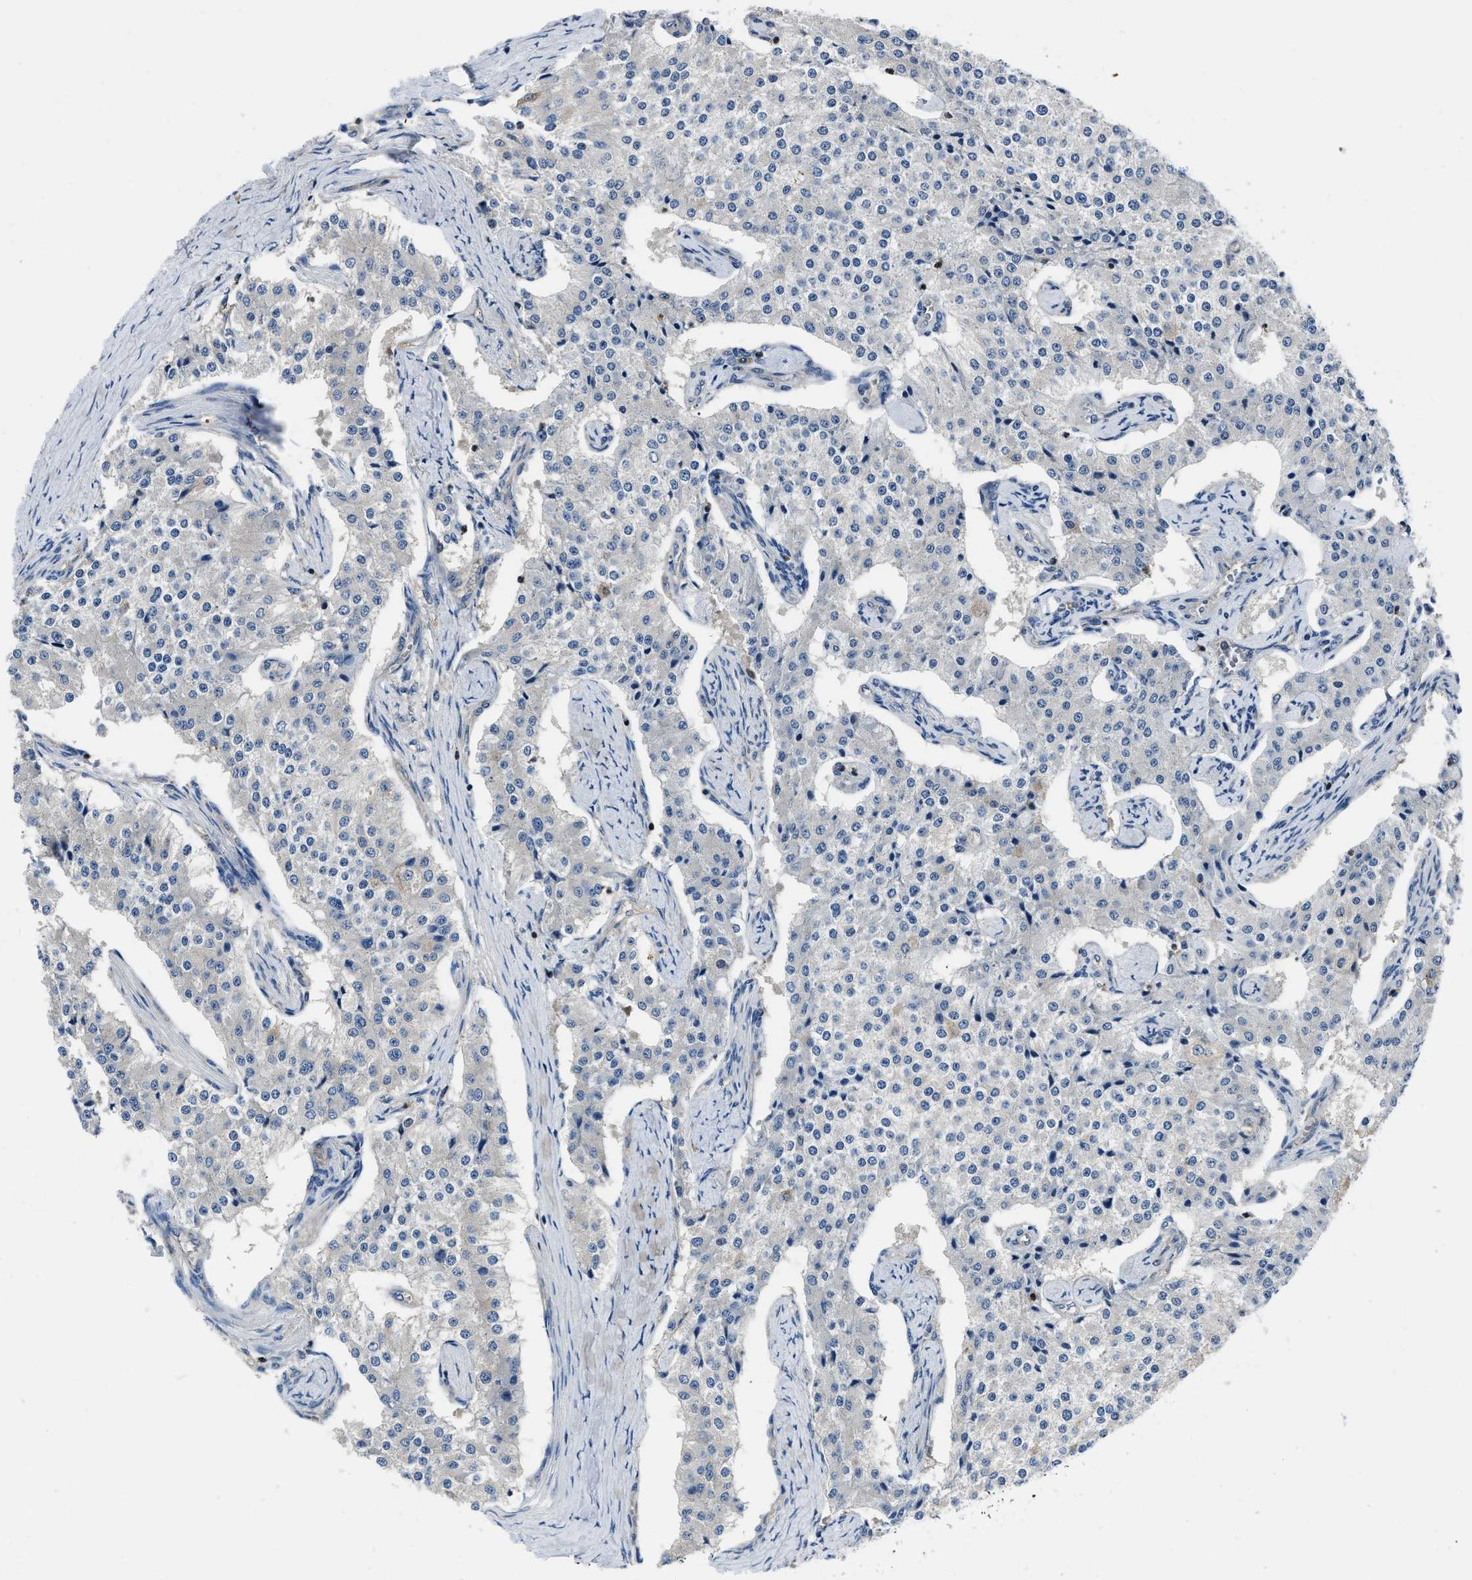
{"staining": {"intensity": "negative", "quantity": "none", "location": "none"}, "tissue": "carcinoid", "cell_type": "Tumor cells", "image_type": "cancer", "snomed": [{"axis": "morphology", "description": "Carcinoid, malignant, NOS"}, {"axis": "topography", "description": "Colon"}], "caption": "This is an immunohistochemistry photomicrograph of human carcinoid (malignant). There is no staining in tumor cells.", "gene": "YARS1", "patient": {"sex": "female", "age": 52}}